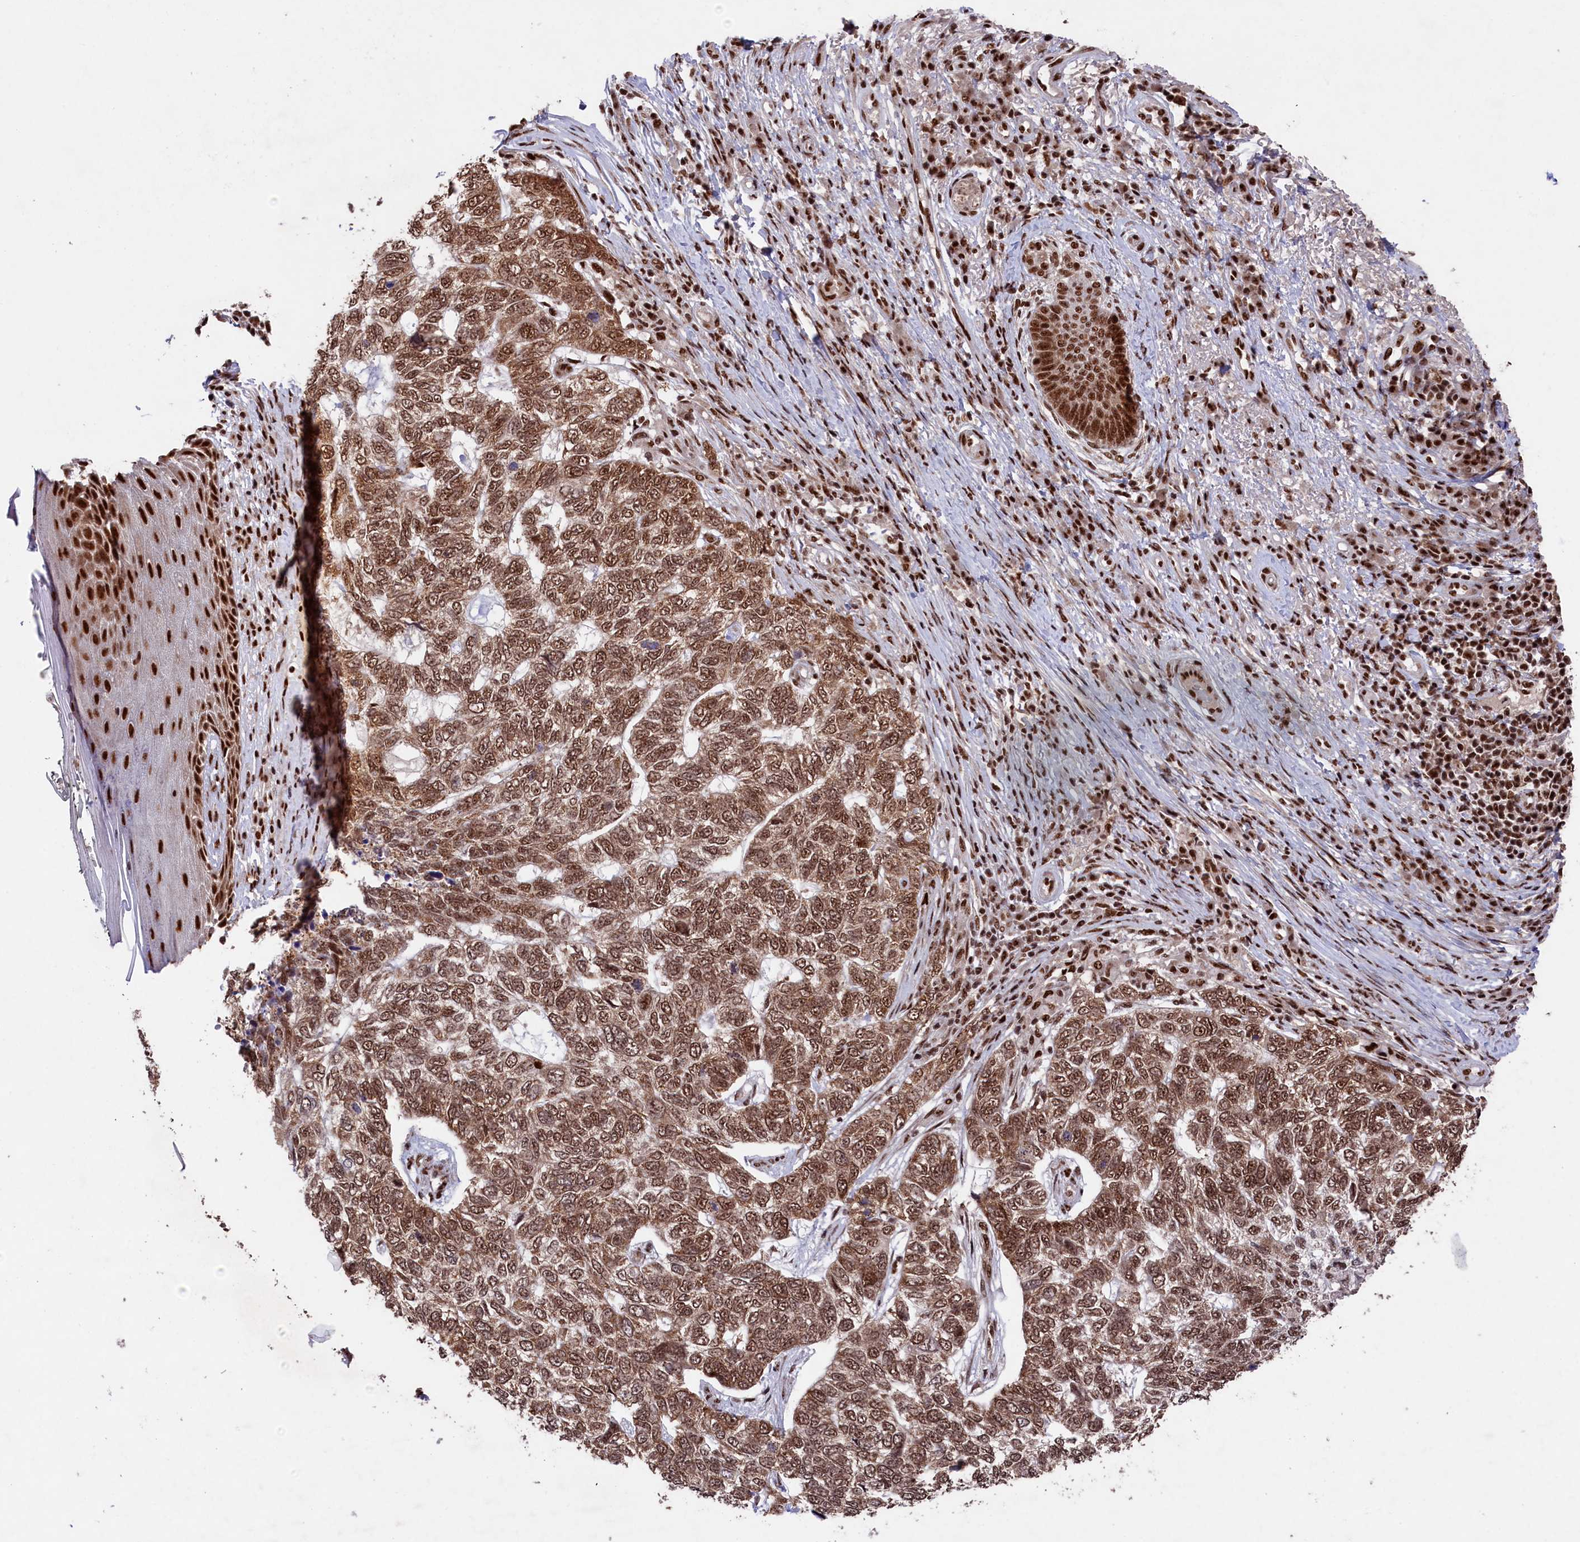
{"staining": {"intensity": "moderate", "quantity": ">75%", "location": "cytoplasmic/membranous,nuclear"}, "tissue": "skin cancer", "cell_type": "Tumor cells", "image_type": "cancer", "snomed": [{"axis": "morphology", "description": "Basal cell carcinoma"}, {"axis": "topography", "description": "Skin"}], "caption": "Protein expression analysis of human skin cancer reveals moderate cytoplasmic/membranous and nuclear positivity in approximately >75% of tumor cells. The protein is shown in brown color, while the nuclei are stained blue.", "gene": "PRPF31", "patient": {"sex": "female", "age": 65}}